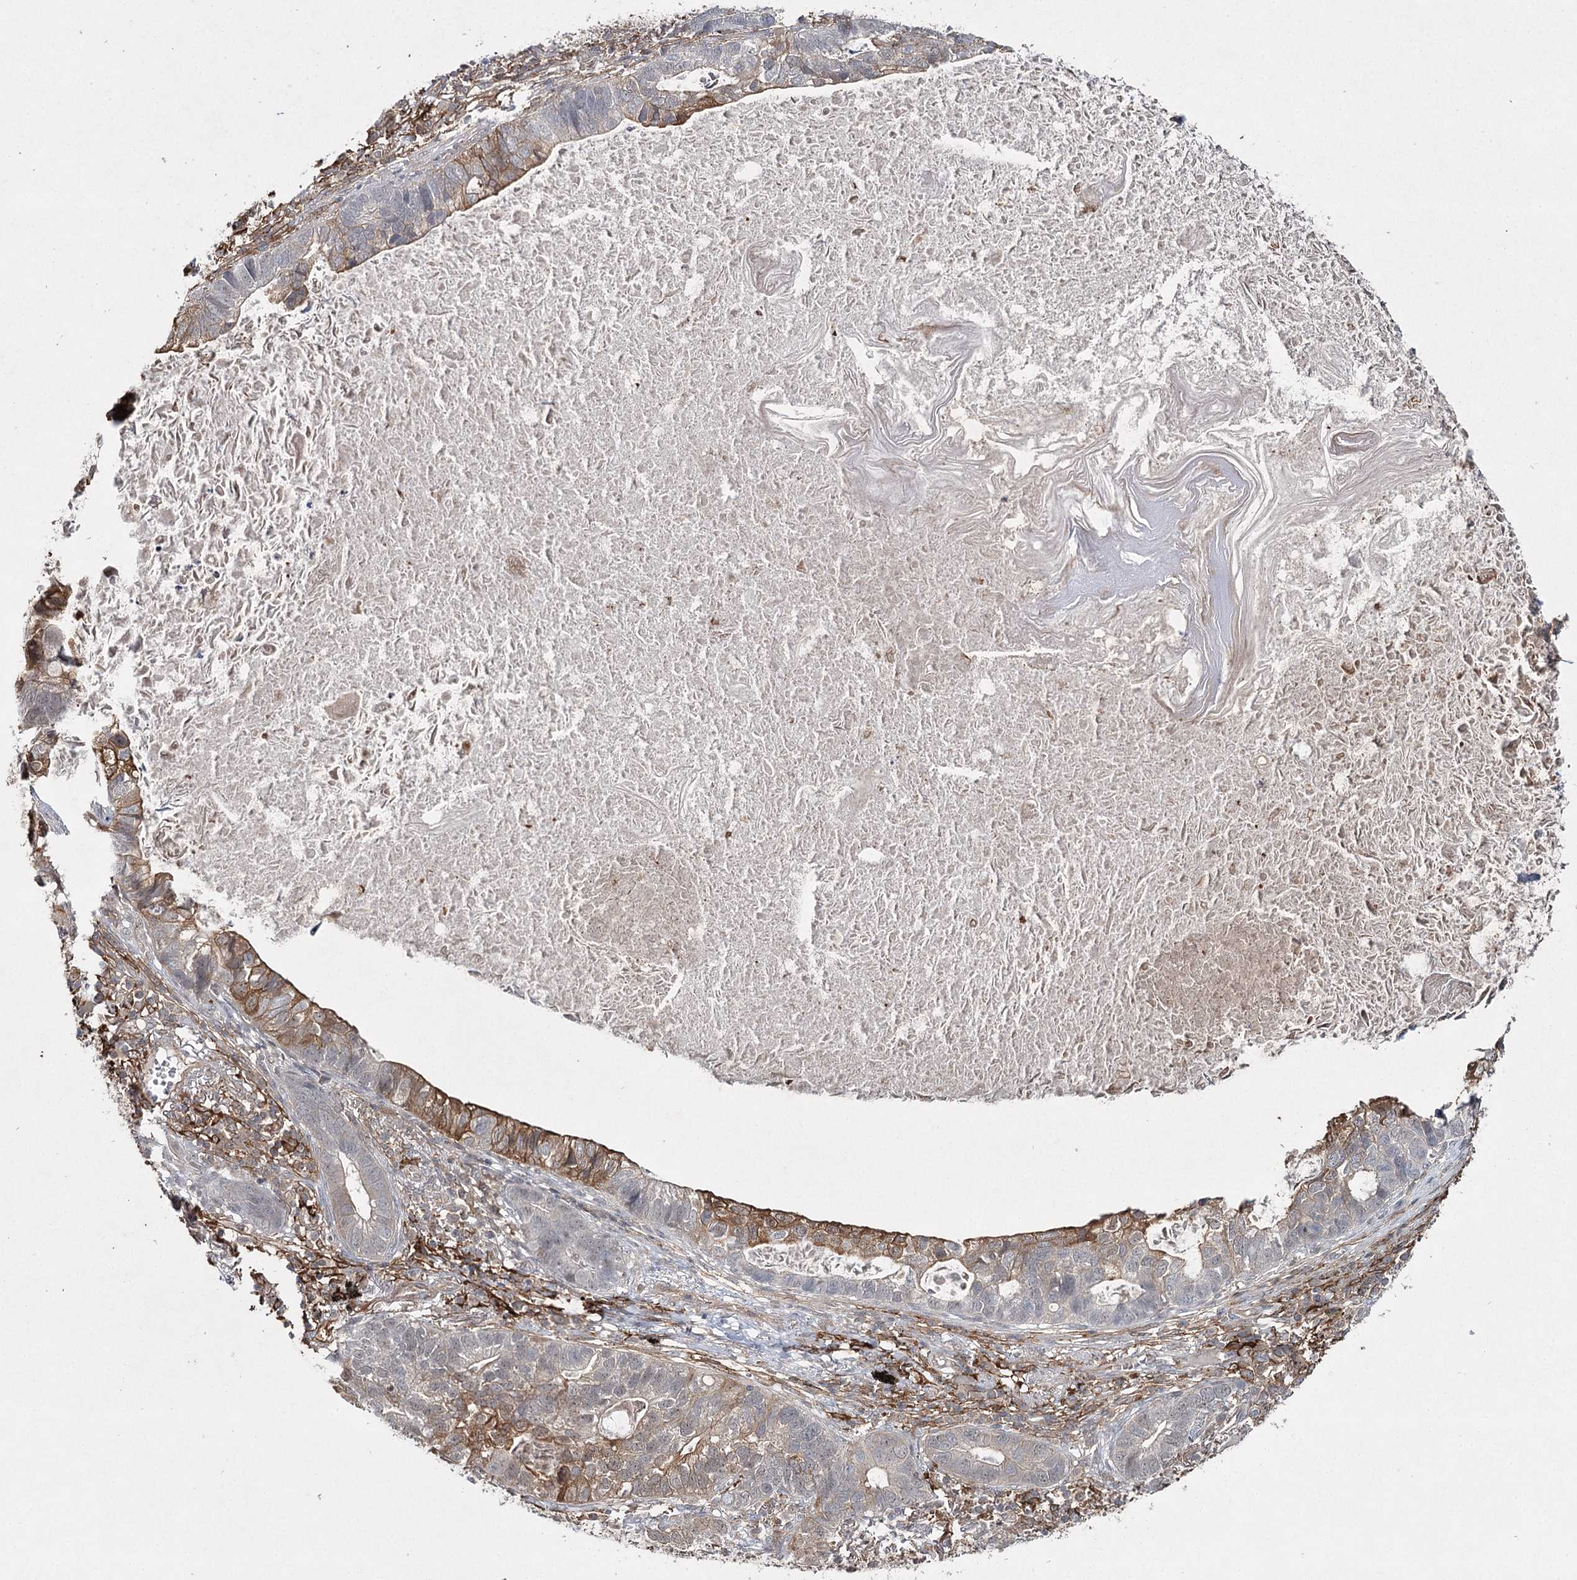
{"staining": {"intensity": "moderate", "quantity": "25%-75%", "location": "cytoplasmic/membranous"}, "tissue": "lung cancer", "cell_type": "Tumor cells", "image_type": "cancer", "snomed": [{"axis": "morphology", "description": "Adenocarcinoma, NOS"}, {"axis": "topography", "description": "Lung"}], "caption": "High-magnification brightfield microscopy of lung cancer stained with DAB (3,3'-diaminobenzidine) (brown) and counterstained with hematoxylin (blue). tumor cells exhibit moderate cytoplasmic/membranous staining is appreciated in approximately25%-75% of cells. (DAB (3,3'-diaminobenzidine) IHC, brown staining for protein, blue staining for nuclei).", "gene": "WDR44", "patient": {"sex": "male", "age": 67}}